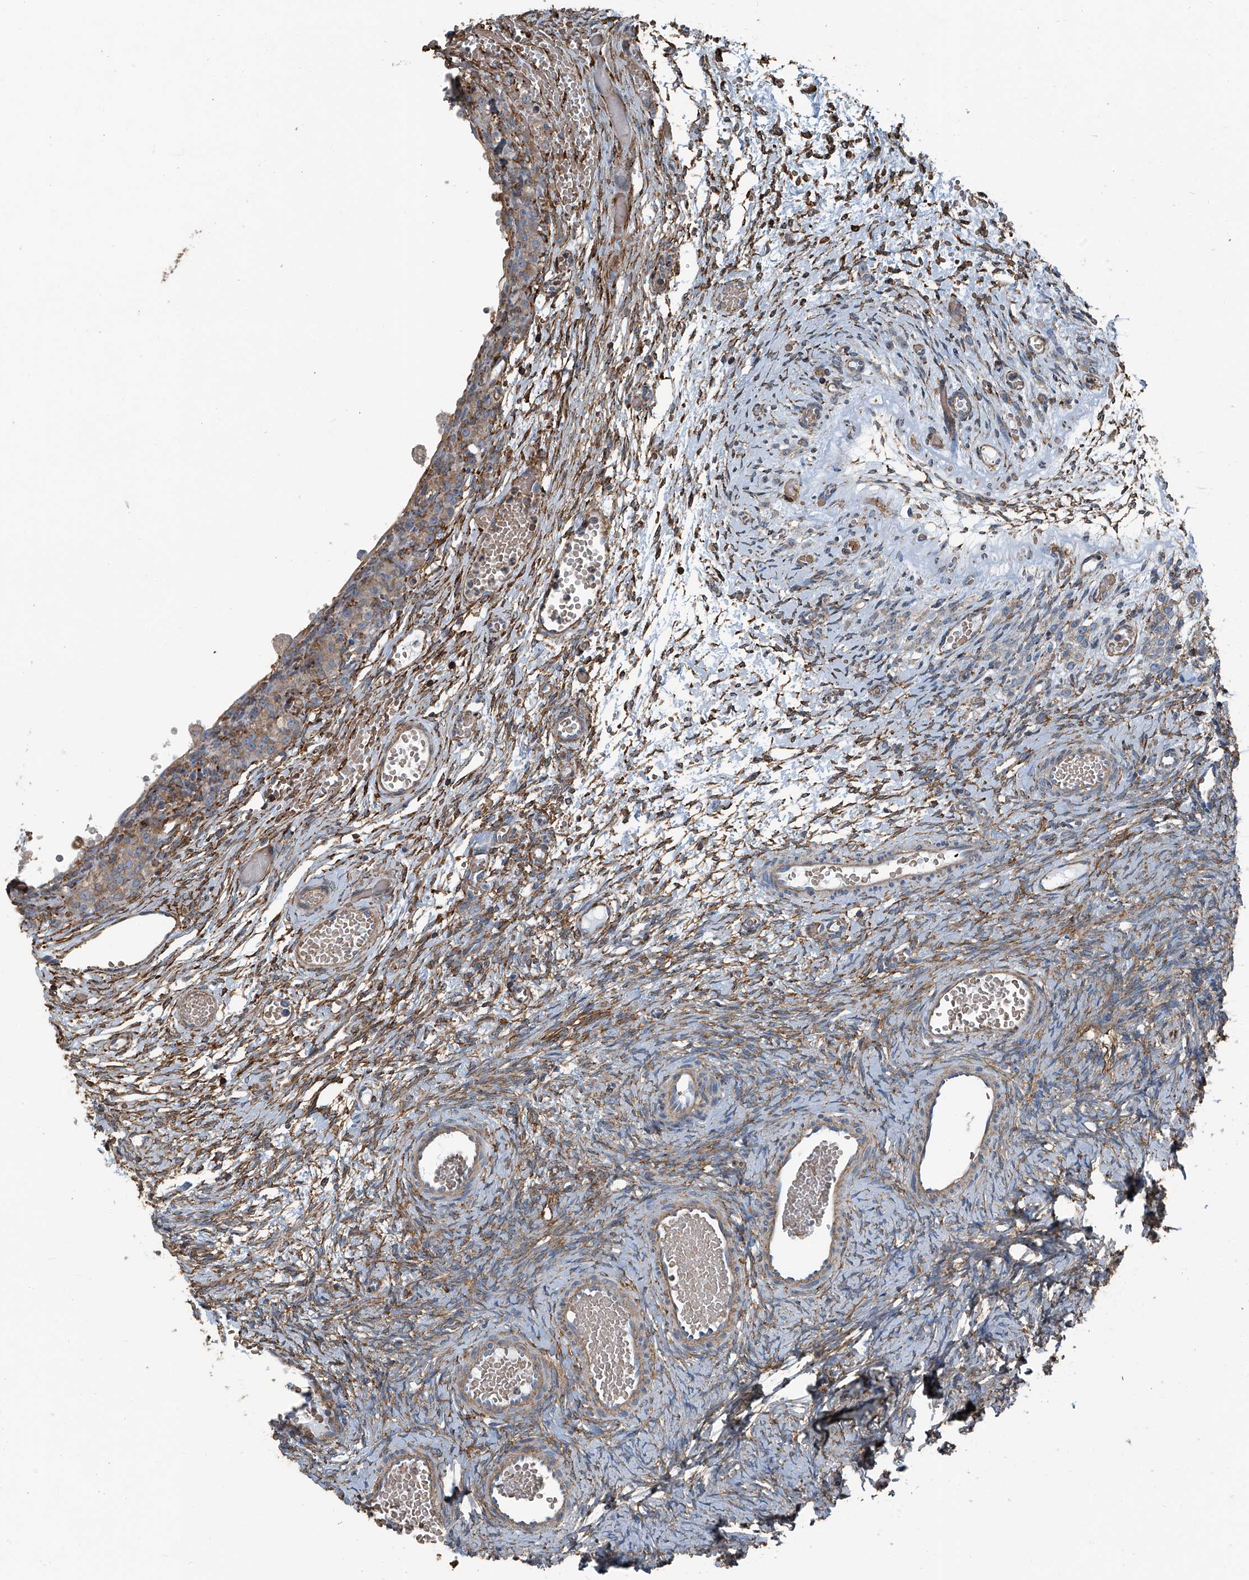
{"staining": {"intensity": "weak", "quantity": "25%-75%", "location": "cytoplasmic/membranous"}, "tissue": "ovary", "cell_type": "Ovarian stroma cells", "image_type": "normal", "snomed": [{"axis": "morphology", "description": "Adenocarcinoma, NOS"}, {"axis": "topography", "description": "Endometrium"}], "caption": "Protein expression analysis of normal ovary displays weak cytoplasmic/membranous positivity in about 25%-75% of ovarian stroma cells.", "gene": "SEPTIN7", "patient": {"sex": "female", "age": 32}}